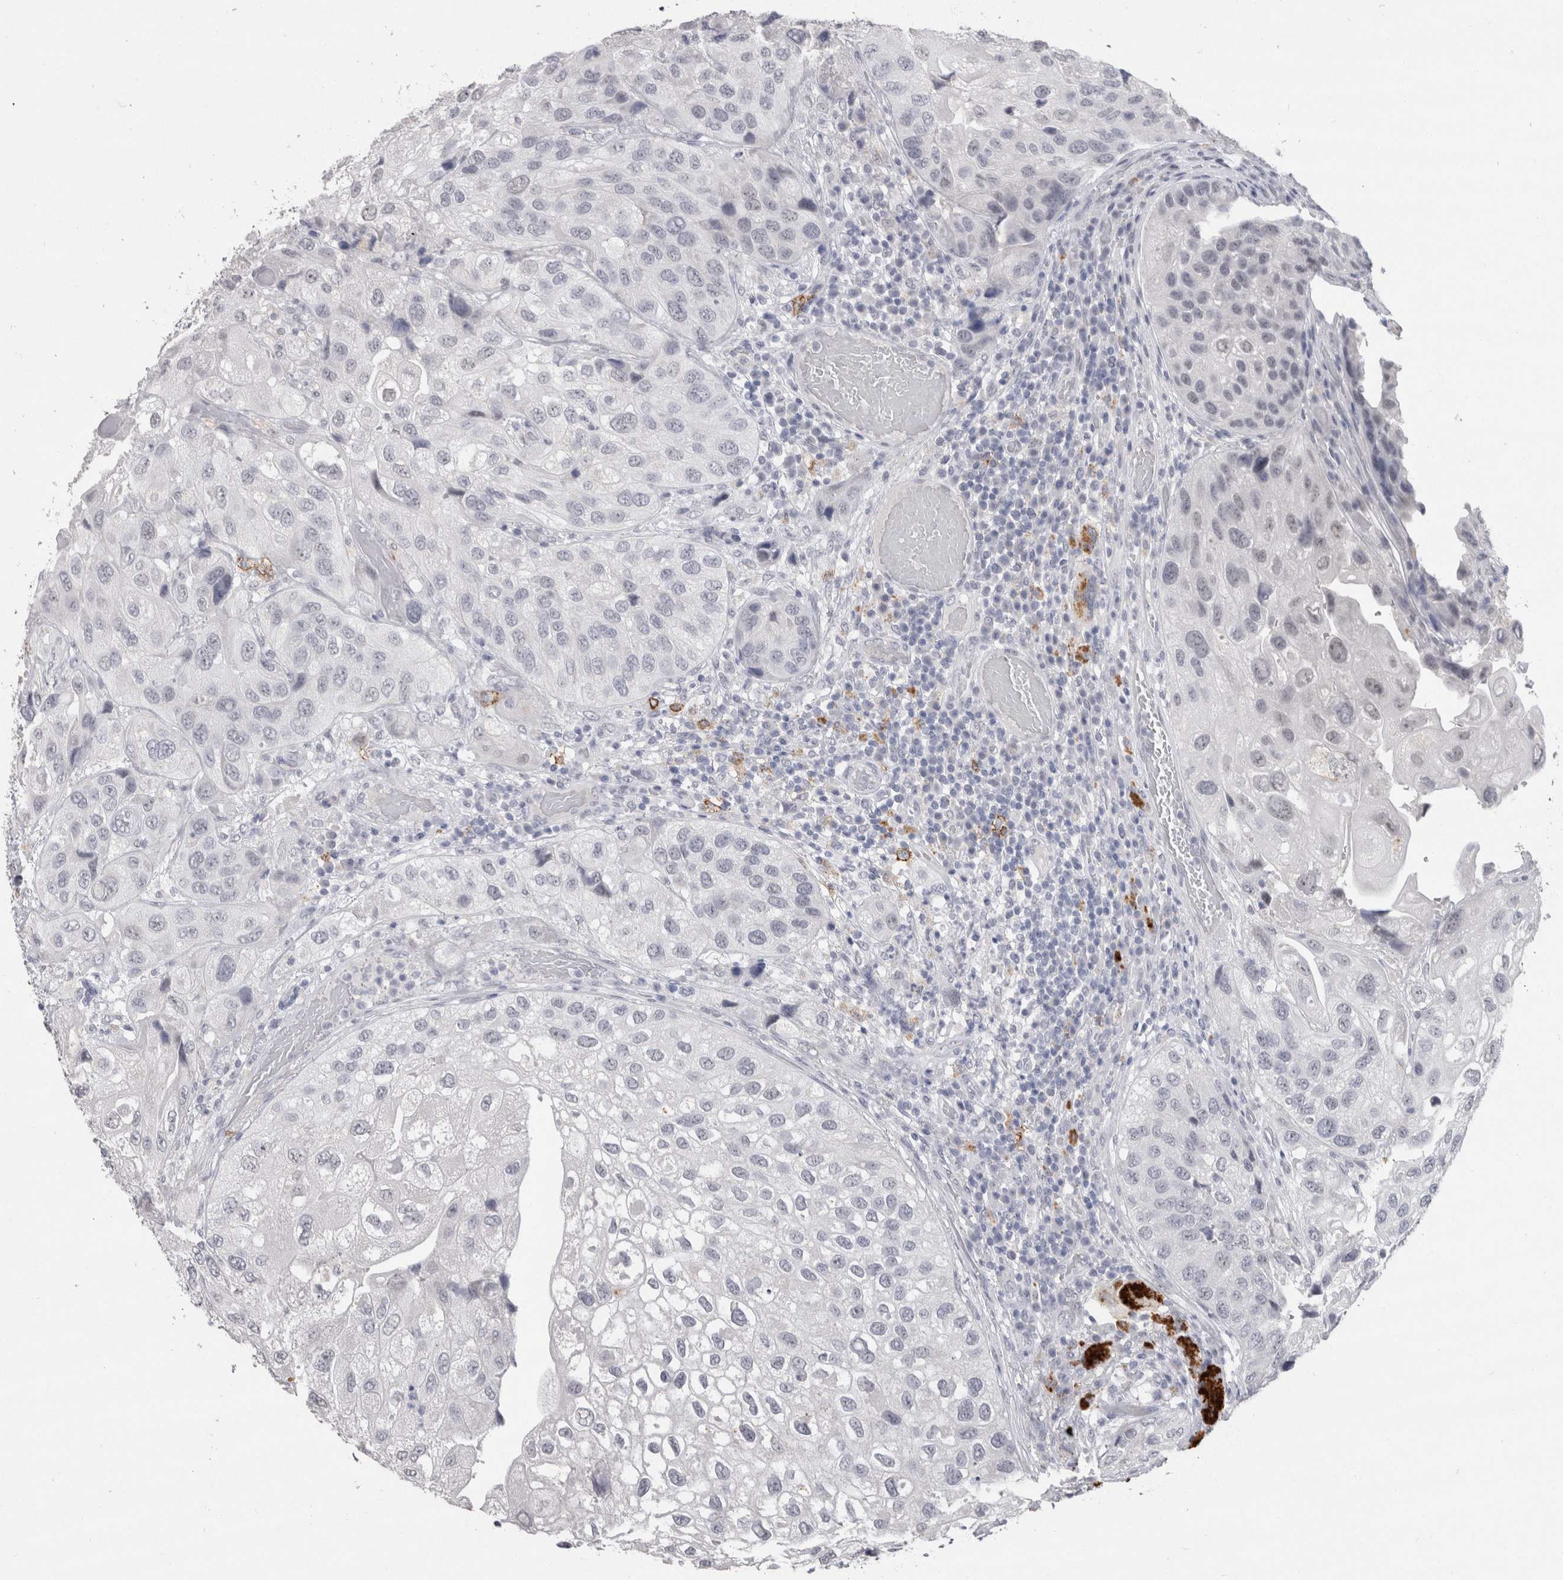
{"staining": {"intensity": "negative", "quantity": "none", "location": "none"}, "tissue": "urothelial cancer", "cell_type": "Tumor cells", "image_type": "cancer", "snomed": [{"axis": "morphology", "description": "Urothelial carcinoma, High grade"}, {"axis": "topography", "description": "Urinary bladder"}], "caption": "Tumor cells show no significant expression in urothelial cancer.", "gene": "CDH17", "patient": {"sex": "female", "age": 64}}